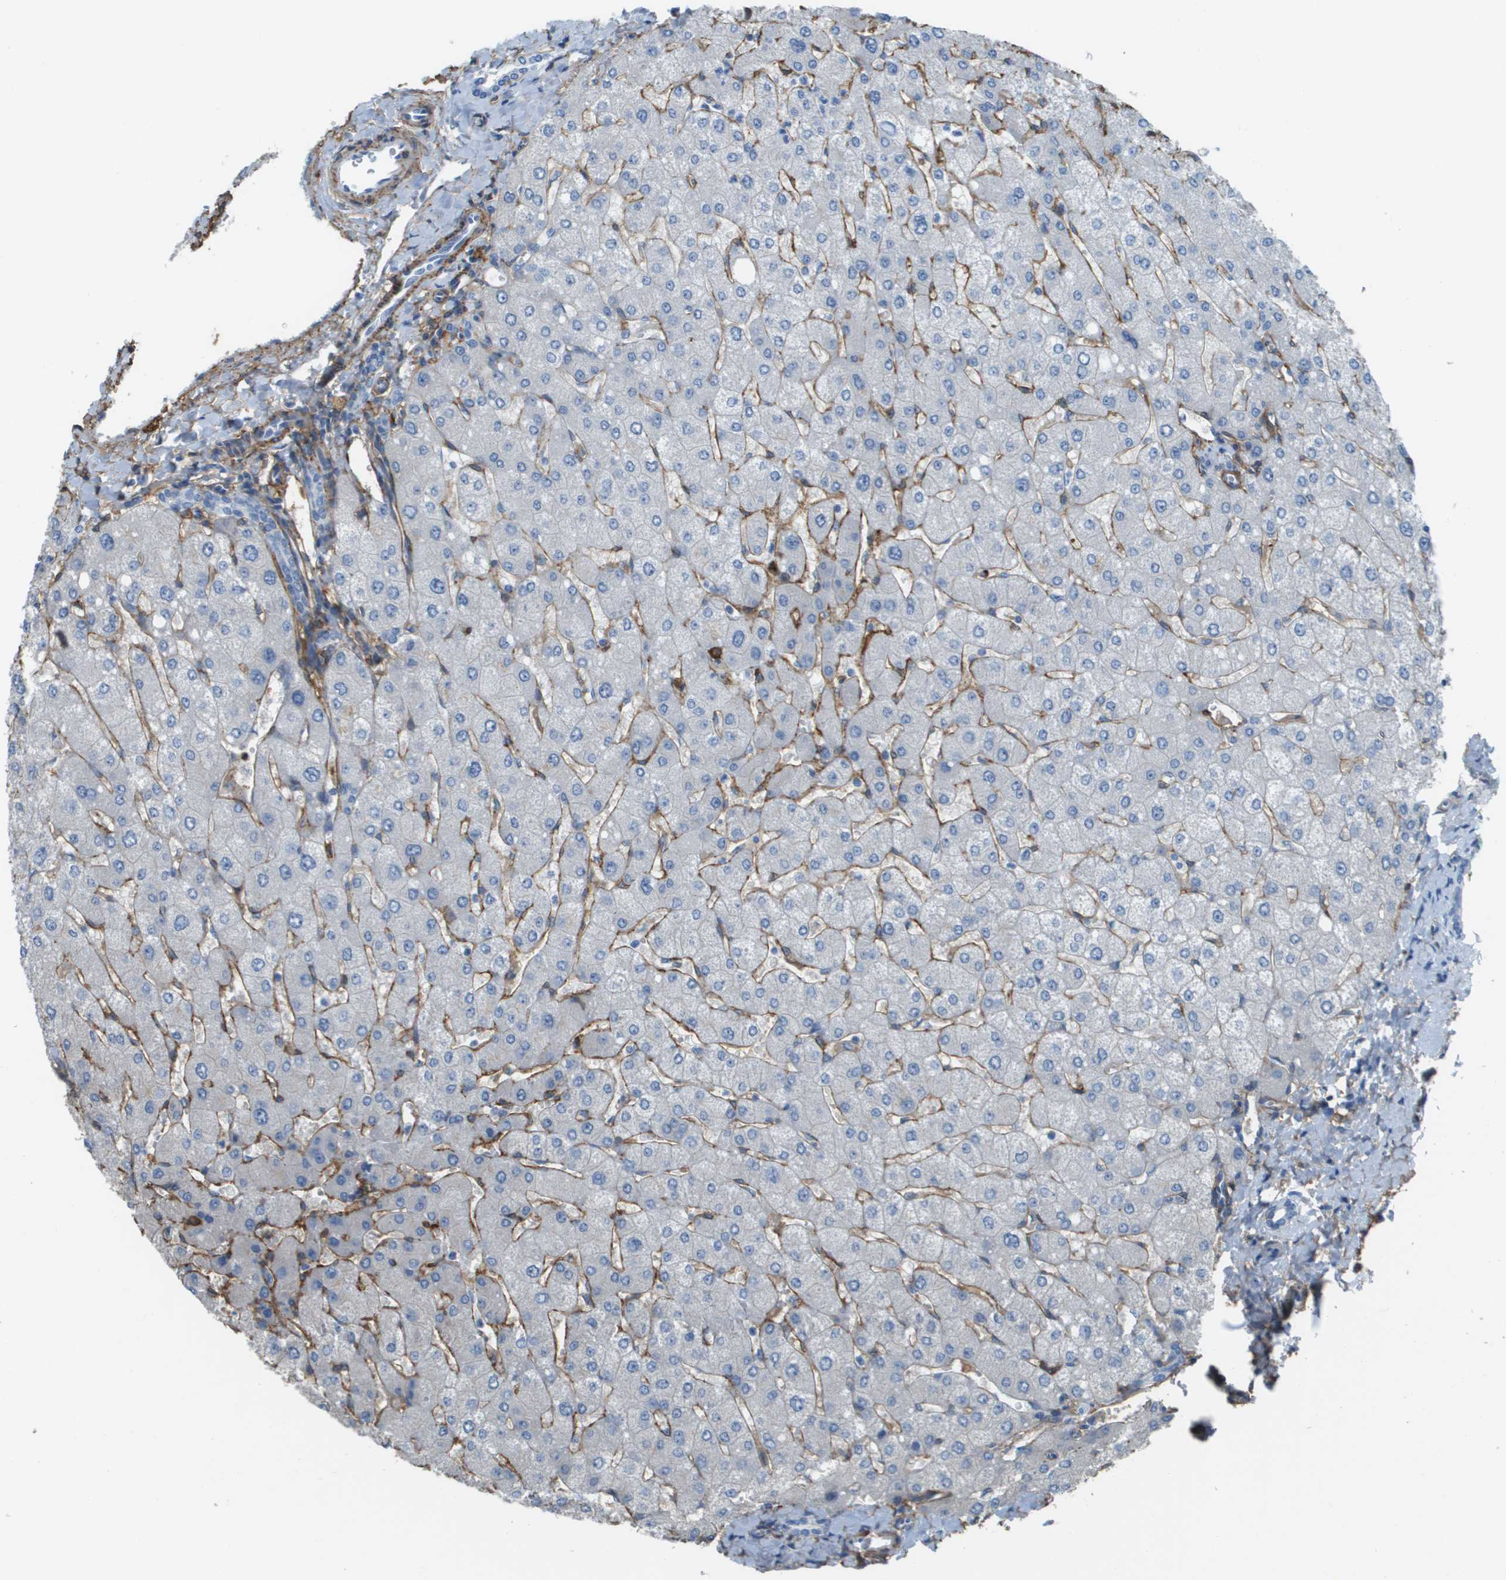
{"staining": {"intensity": "negative", "quantity": "none", "location": "none"}, "tissue": "liver", "cell_type": "Cholangiocytes", "image_type": "normal", "snomed": [{"axis": "morphology", "description": "Normal tissue, NOS"}, {"axis": "topography", "description": "Liver"}], "caption": "Cholangiocytes show no significant protein staining in unremarkable liver. (IHC, brightfield microscopy, high magnification).", "gene": "ZBTB43", "patient": {"sex": "male", "age": 55}}